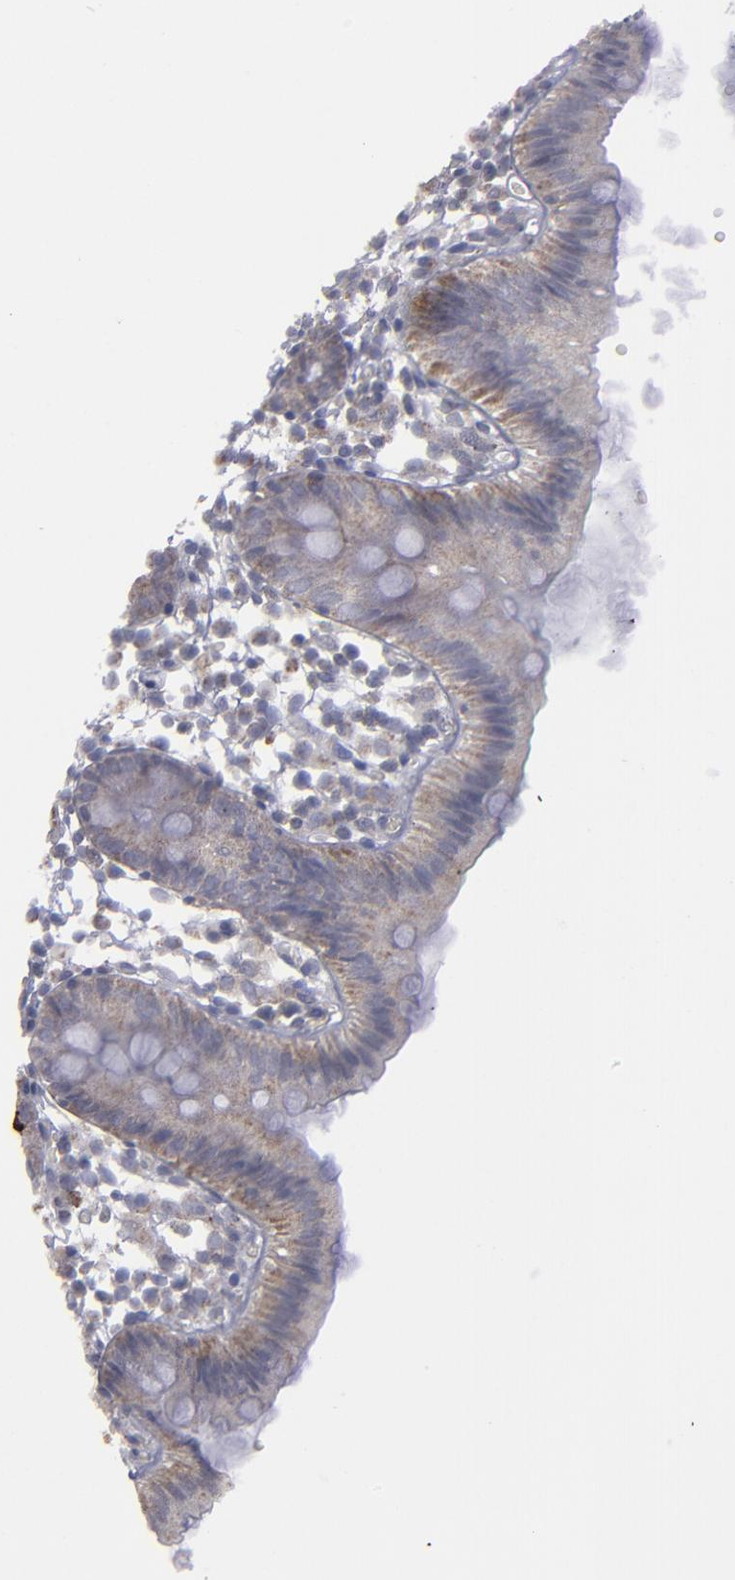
{"staining": {"intensity": "negative", "quantity": "none", "location": "none"}, "tissue": "colon", "cell_type": "Endothelial cells", "image_type": "normal", "snomed": [{"axis": "morphology", "description": "Normal tissue, NOS"}, {"axis": "topography", "description": "Colon"}], "caption": "Image shows no protein staining in endothelial cells of normal colon. (Brightfield microscopy of DAB (3,3'-diaminobenzidine) immunohistochemistry at high magnification).", "gene": "MYOM2", "patient": {"sex": "male", "age": 14}}